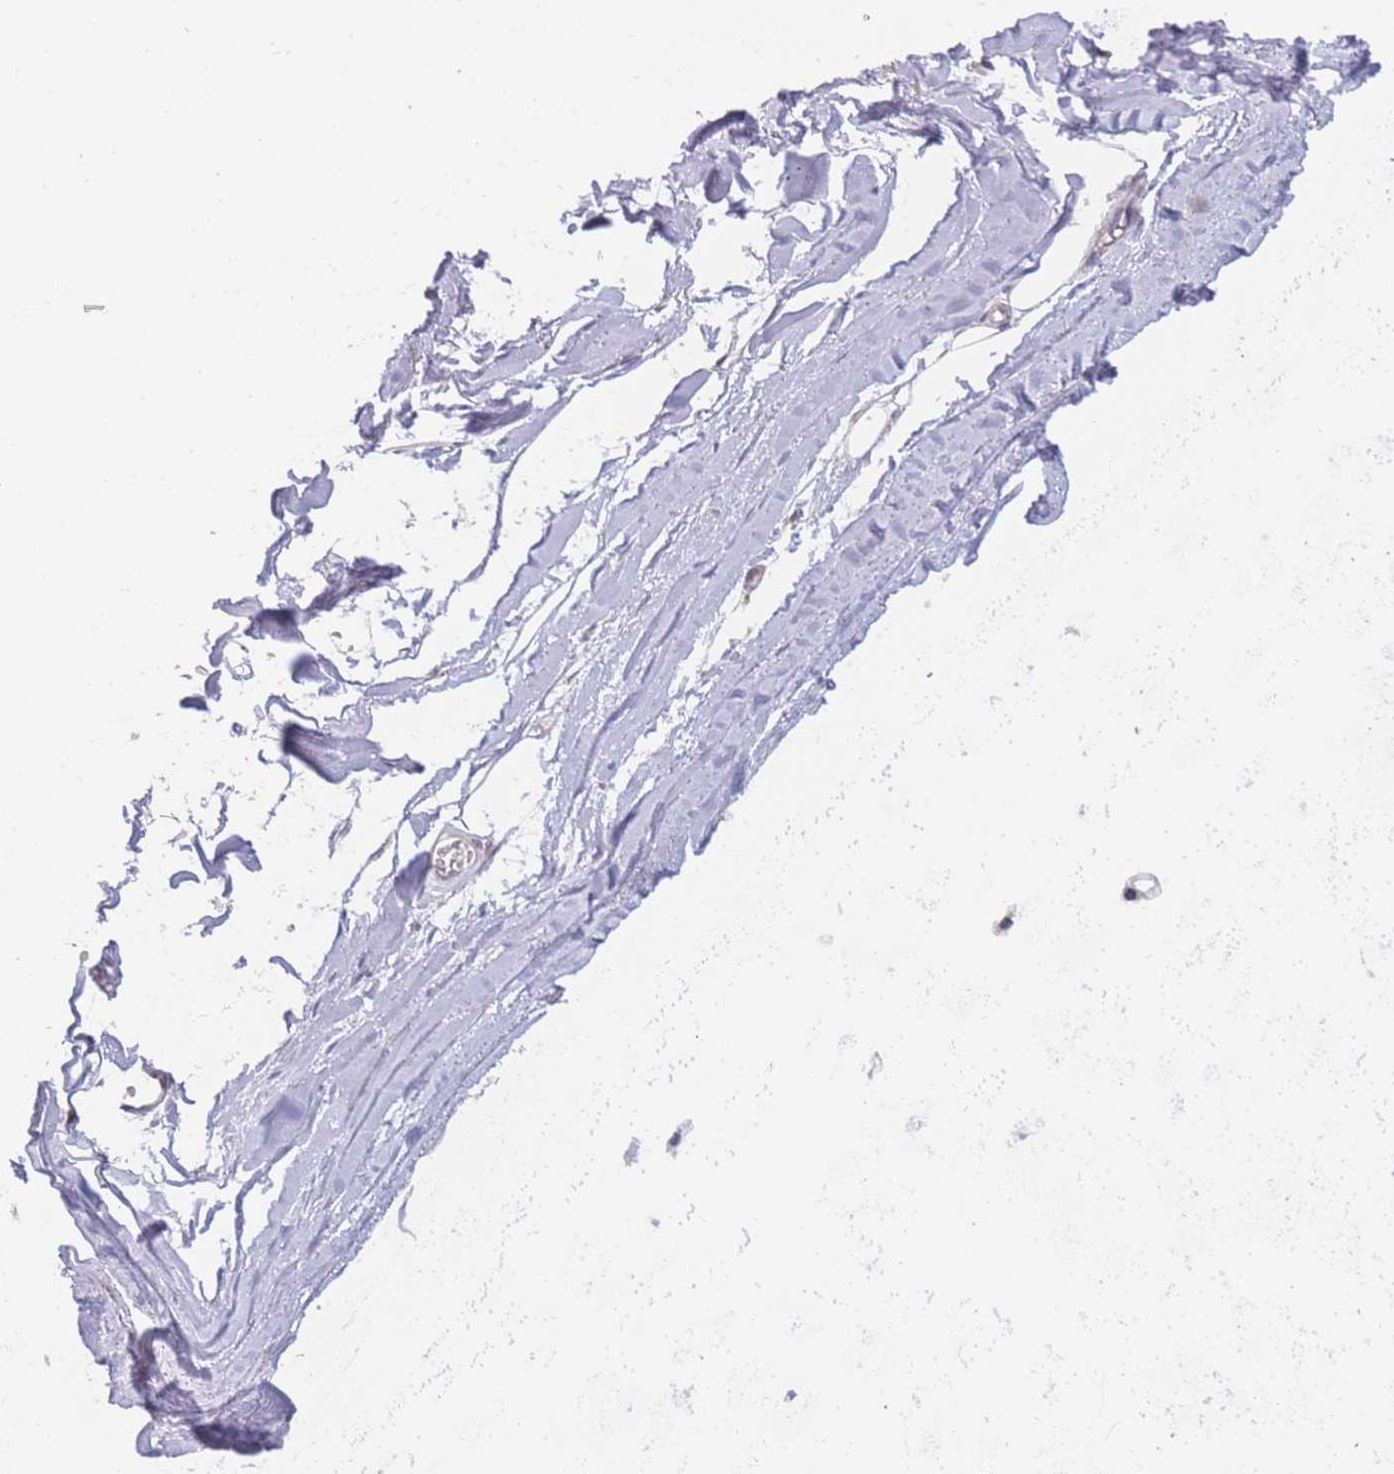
{"staining": {"intensity": "negative", "quantity": "none", "location": "none"}, "tissue": "adipose tissue", "cell_type": "Adipocytes", "image_type": "normal", "snomed": [{"axis": "morphology", "description": "Normal tissue, NOS"}, {"axis": "topography", "description": "Cartilage tissue"}], "caption": "This is an IHC micrograph of unremarkable human adipose tissue. There is no staining in adipocytes.", "gene": "MRI1", "patient": {"sex": "male", "age": 73}}